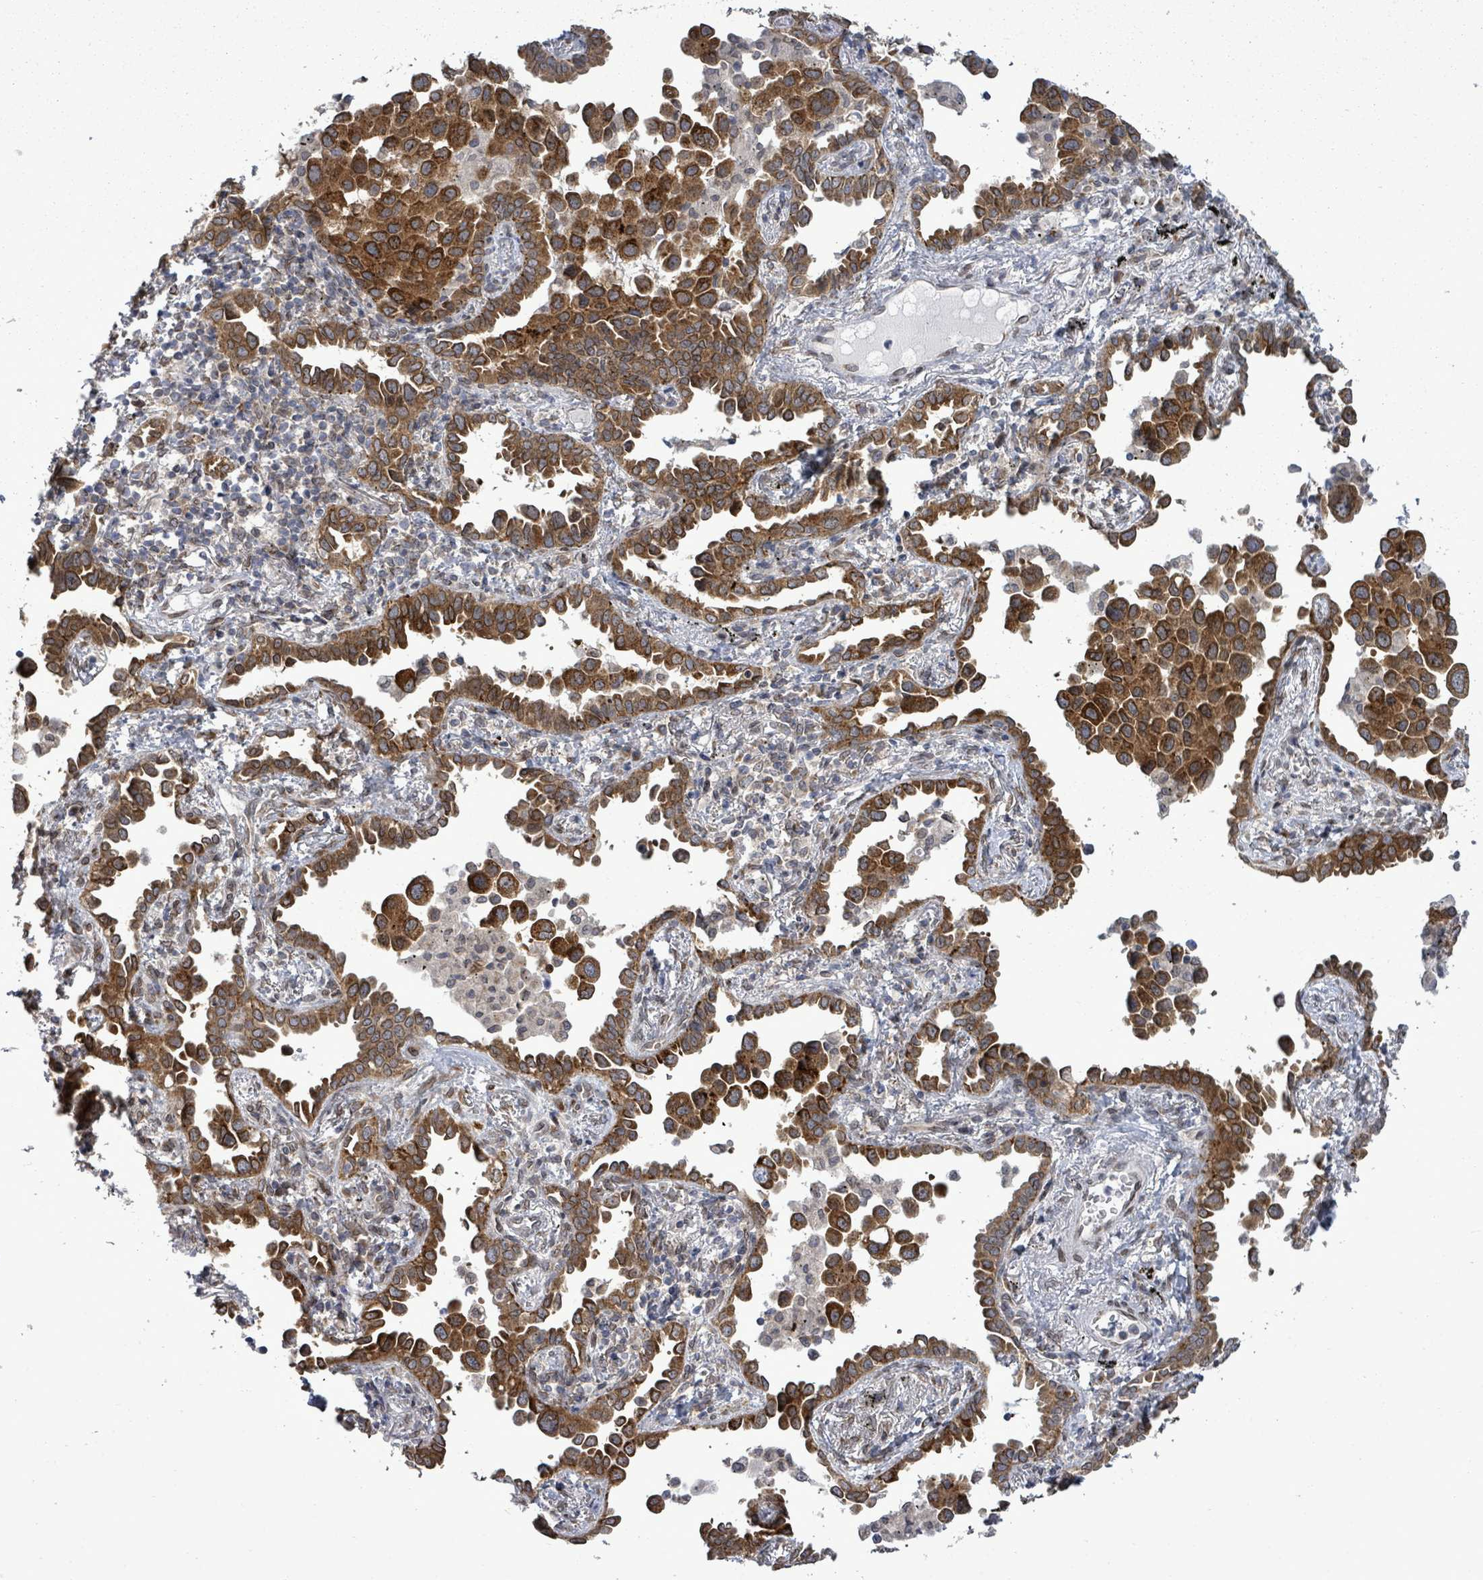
{"staining": {"intensity": "strong", "quantity": ">75%", "location": "cytoplasmic/membranous"}, "tissue": "lung cancer", "cell_type": "Tumor cells", "image_type": "cancer", "snomed": [{"axis": "morphology", "description": "Adenocarcinoma, NOS"}, {"axis": "topography", "description": "Lung"}], "caption": "IHC staining of lung cancer (adenocarcinoma), which displays high levels of strong cytoplasmic/membranous staining in approximately >75% of tumor cells indicating strong cytoplasmic/membranous protein staining. The staining was performed using DAB (brown) for protein detection and nuclei were counterstained in hematoxylin (blue).", "gene": "ARFGAP1", "patient": {"sex": "male", "age": 67}}